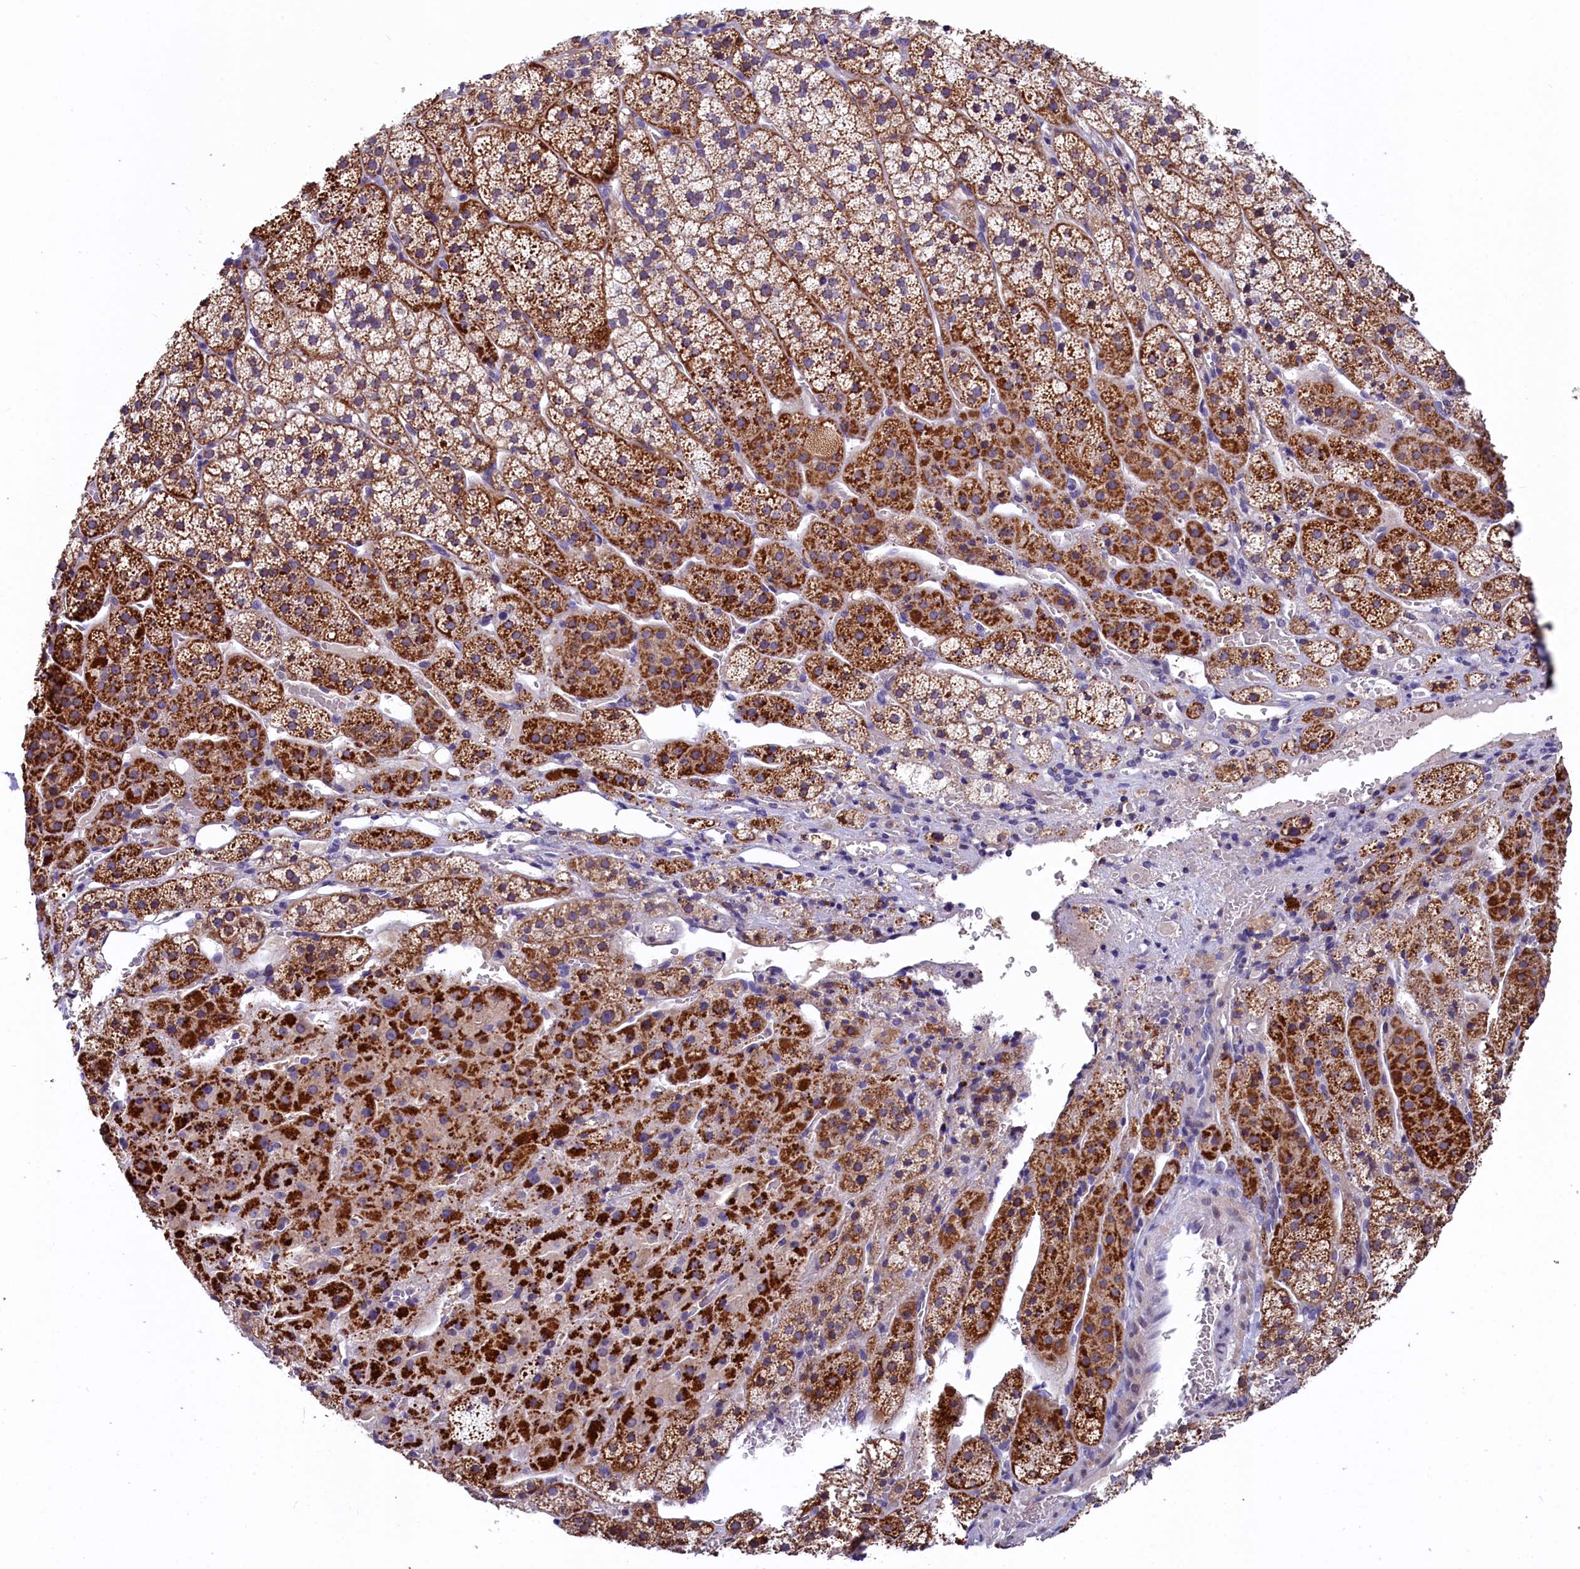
{"staining": {"intensity": "strong", "quantity": "25%-75%", "location": "cytoplasmic/membranous"}, "tissue": "adrenal gland", "cell_type": "Glandular cells", "image_type": "normal", "snomed": [{"axis": "morphology", "description": "Normal tissue, NOS"}, {"axis": "topography", "description": "Adrenal gland"}], "caption": "Immunohistochemical staining of benign human adrenal gland reveals high levels of strong cytoplasmic/membranous expression in about 25%-75% of glandular cells.", "gene": "SLC39A6", "patient": {"sex": "female", "age": 44}}